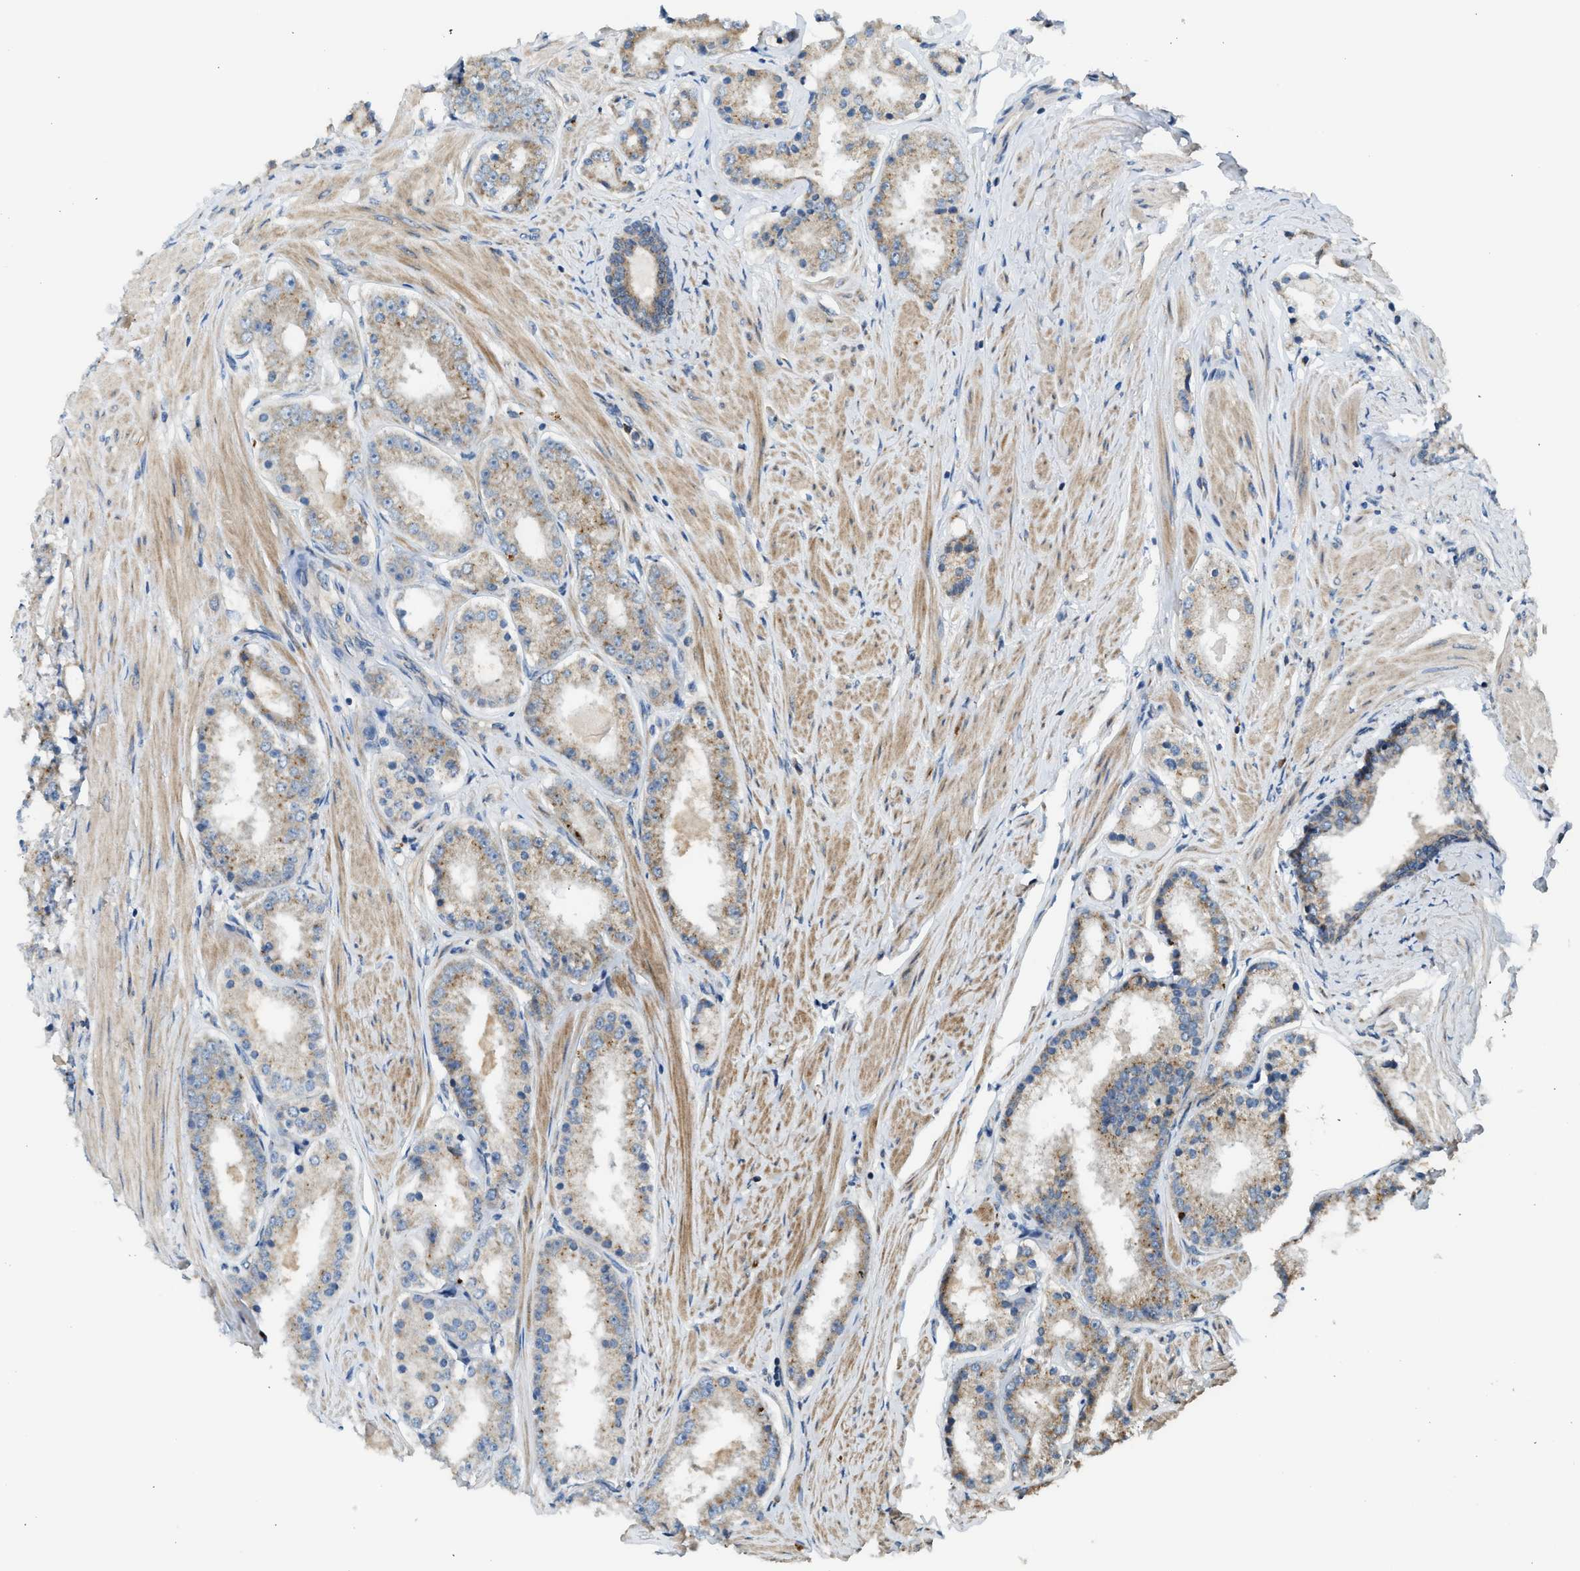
{"staining": {"intensity": "moderate", "quantity": "25%-75%", "location": "cytoplasmic/membranous"}, "tissue": "prostate cancer", "cell_type": "Tumor cells", "image_type": "cancer", "snomed": [{"axis": "morphology", "description": "Adenocarcinoma, Low grade"}, {"axis": "topography", "description": "Prostate"}], "caption": "Immunohistochemical staining of prostate cancer (adenocarcinoma (low-grade)) displays medium levels of moderate cytoplasmic/membranous positivity in about 25%-75% of tumor cells. The protein of interest is shown in brown color, while the nuclei are stained blue.", "gene": "STARD3", "patient": {"sex": "male", "age": 63}}